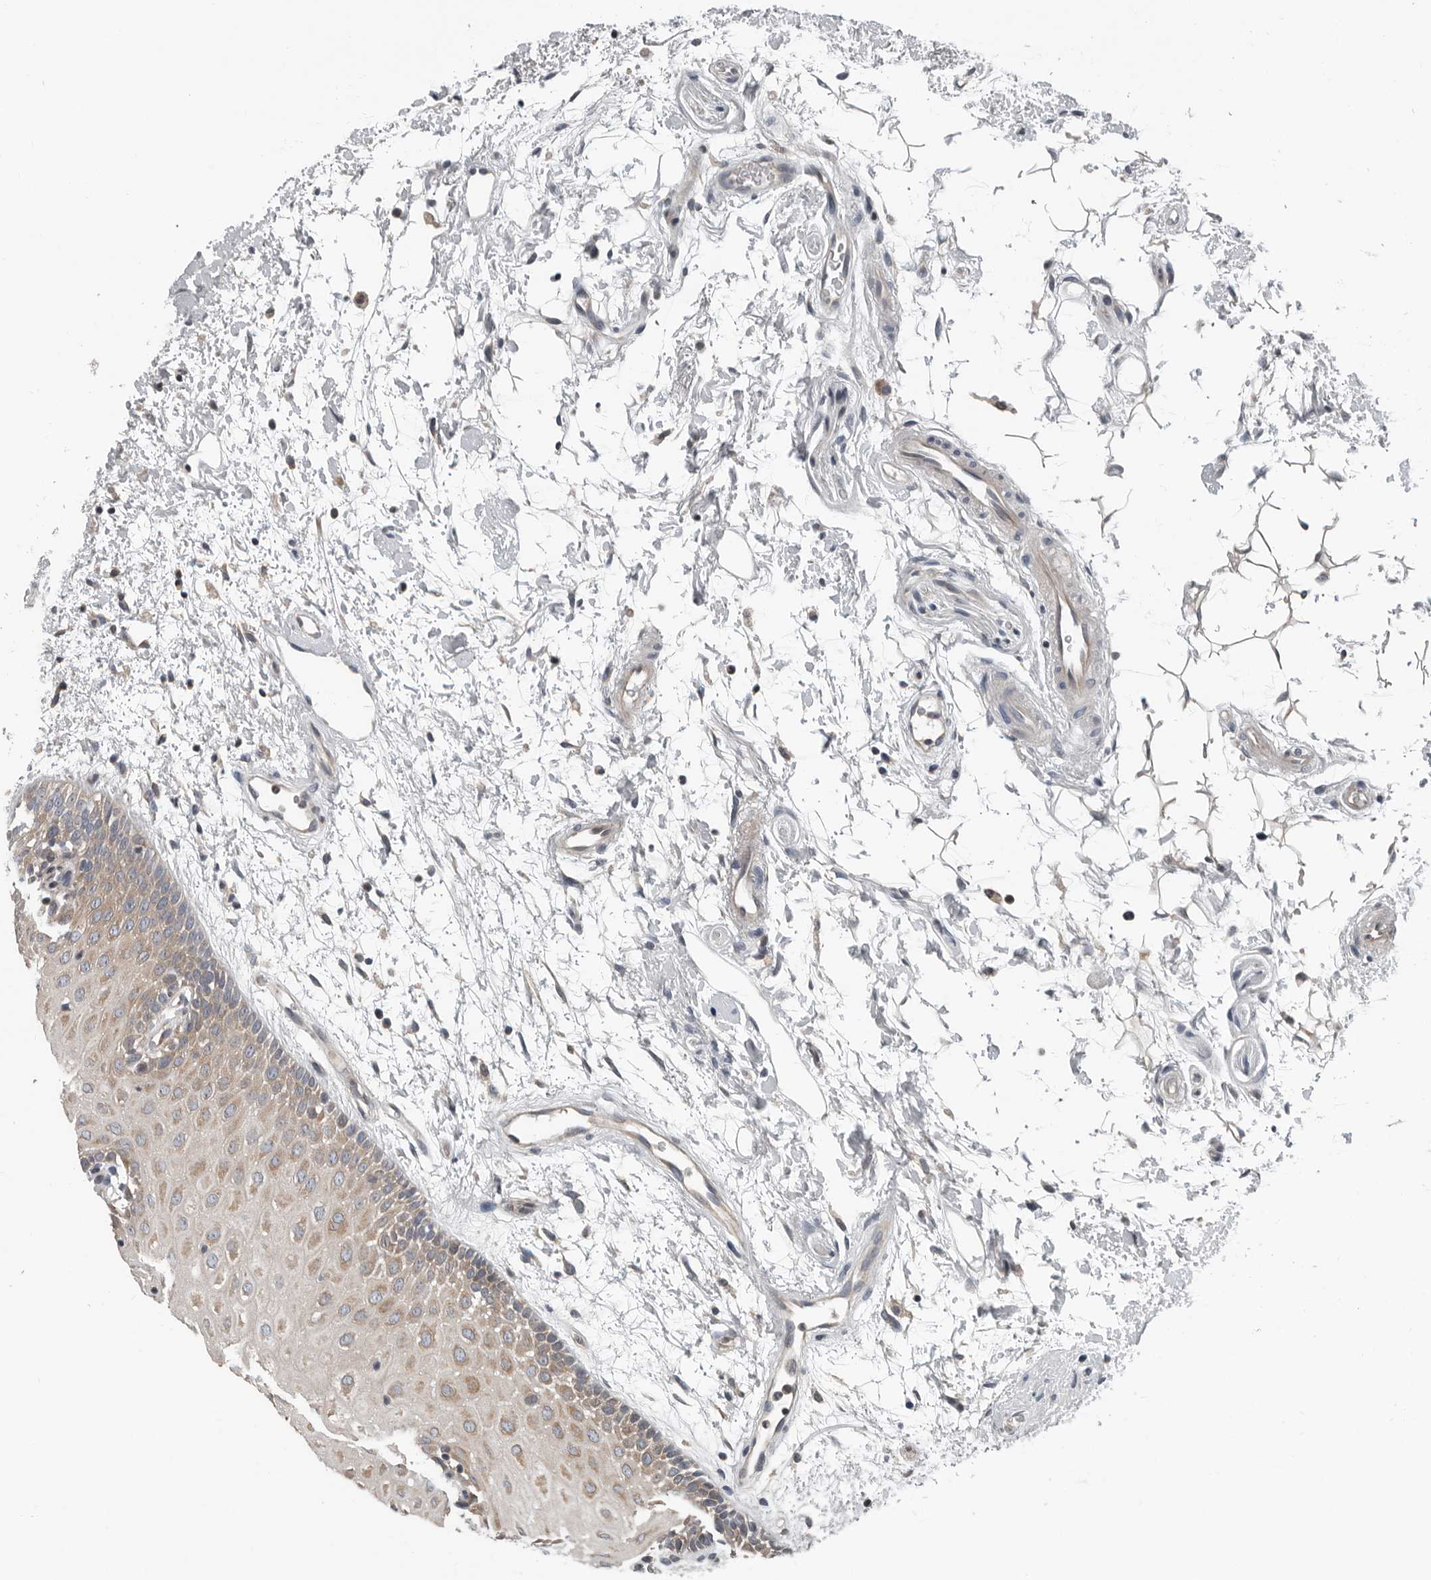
{"staining": {"intensity": "moderate", "quantity": ">75%", "location": "cytoplasmic/membranous"}, "tissue": "oral mucosa", "cell_type": "Squamous epithelial cells", "image_type": "normal", "snomed": [{"axis": "morphology", "description": "Normal tissue, NOS"}, {"axis": "topography", "description": "Skeletal muscle"}, {"axis": "topography", "description": "Oral tissue"}, {"axis": "topography", "description": "Peripheral nerve tissue"}], "caption": "Squamous epithelial cells display medium levels of moderate cytoplasmic/membranous staining in about >75% of cells in normal human oral mucosa. (IHC, brightfield microscopy, high magnification).", "gene": "TMEM199", "patient": {"sex": "female", "age": 84}}